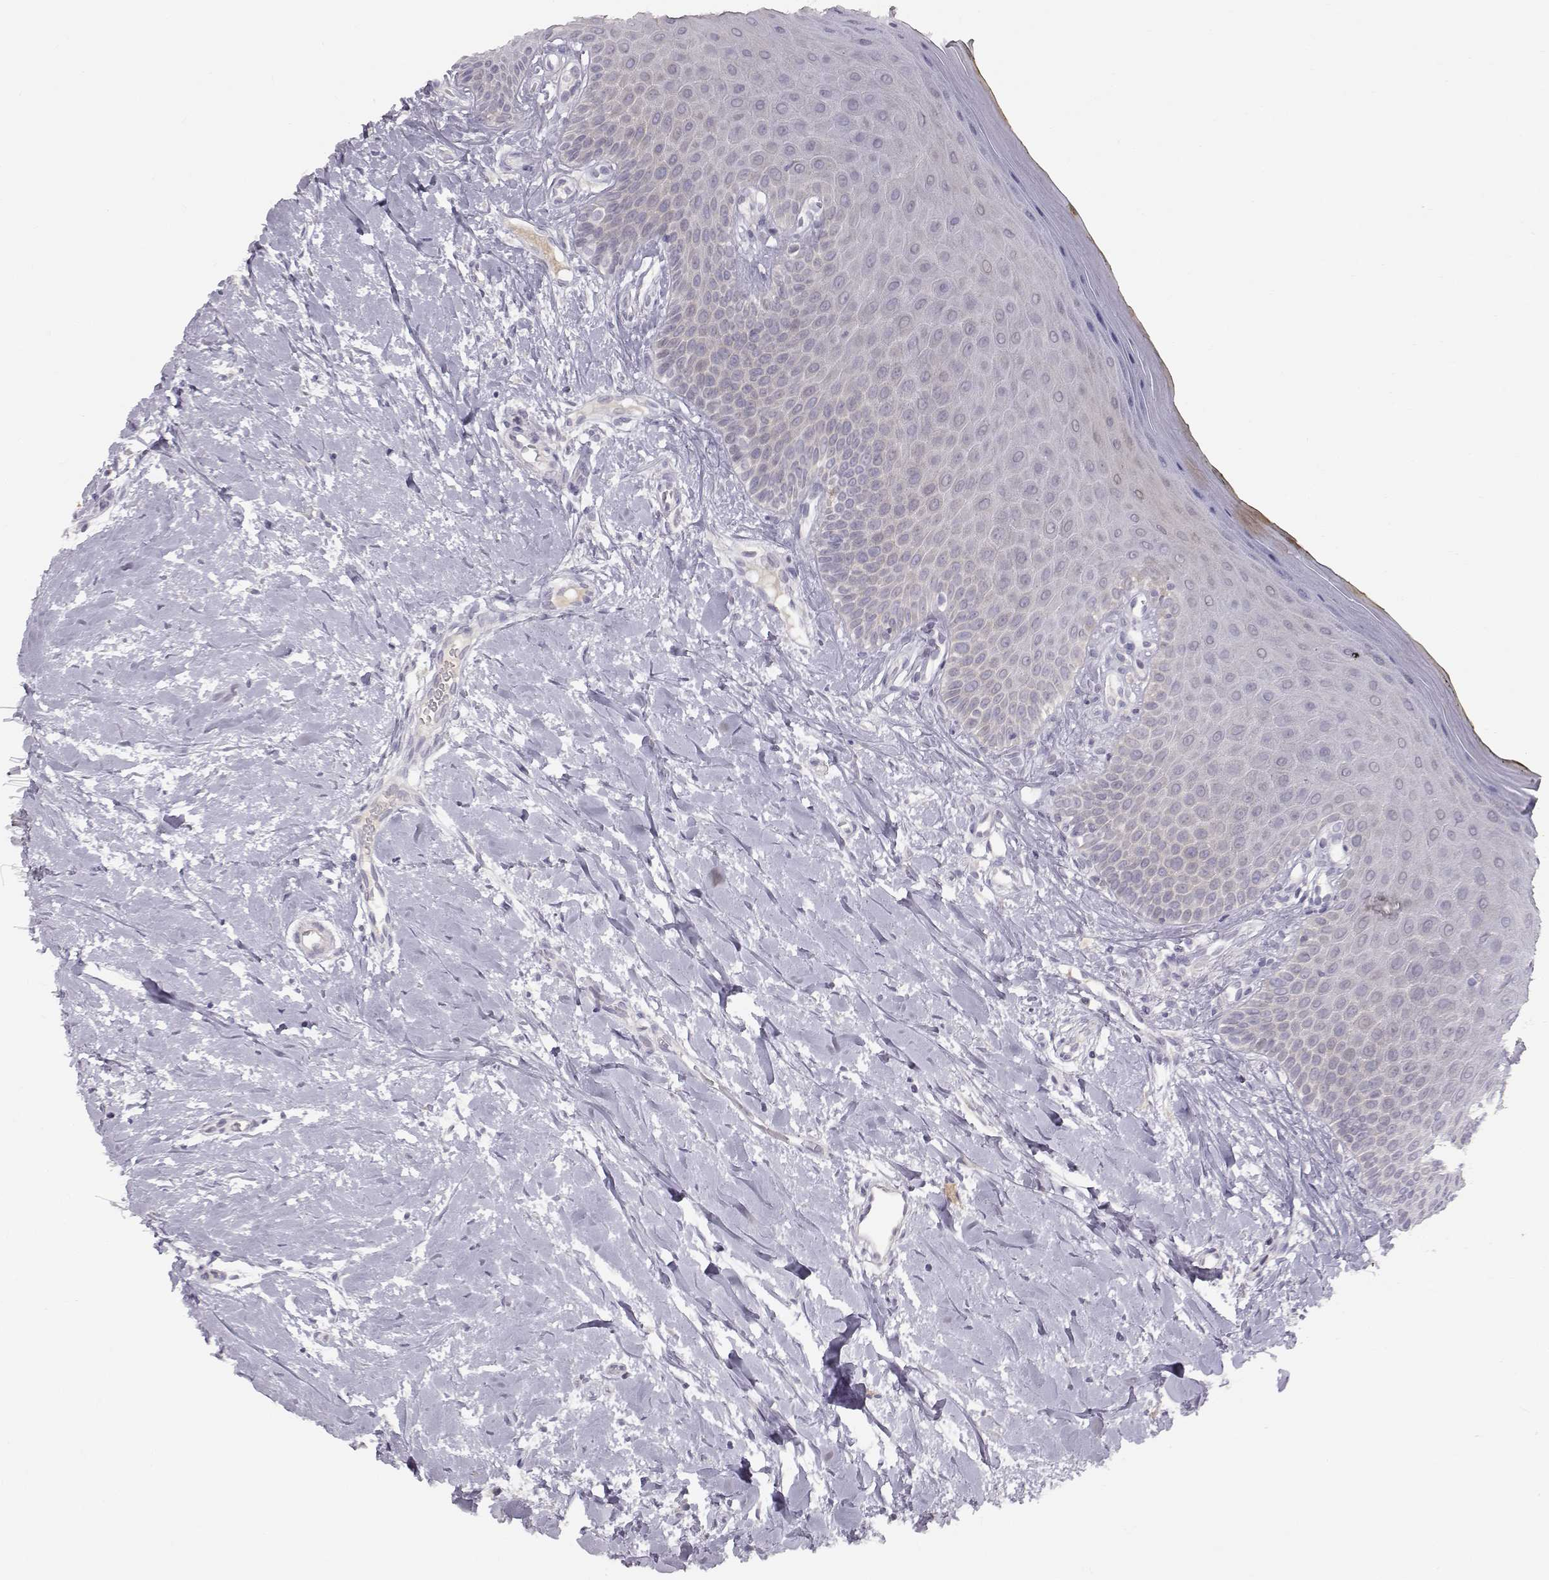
{"staining": {"intensity": "weak", "quantity": ">75%", "location": "cytoplasmic/membranous"}, "tissue": "oral mucosa", "cell_type": "Squamous epithelial cells", "image_type": "normal", "snomed": [{"axis": "morphology", "description": "Normal tissue, NOS"}, {"axis": "topography", "description": "Oral tissue"}], "caption": "High-magnification brightfield microscopy of normal oral mucosa stained with DAB (brown) and counterstained with hematoxylin (blue). squamous epithelial cells exhibit weak cytoplasmic/membranous staining is seen in about>75% of cells. (DAB (3,3'-diaminobenzidine) IHC, brown staining for protein, blue staining for nuclei).", "gene": "ACSL6", "patient": {"sex": "female", "age": 43}}